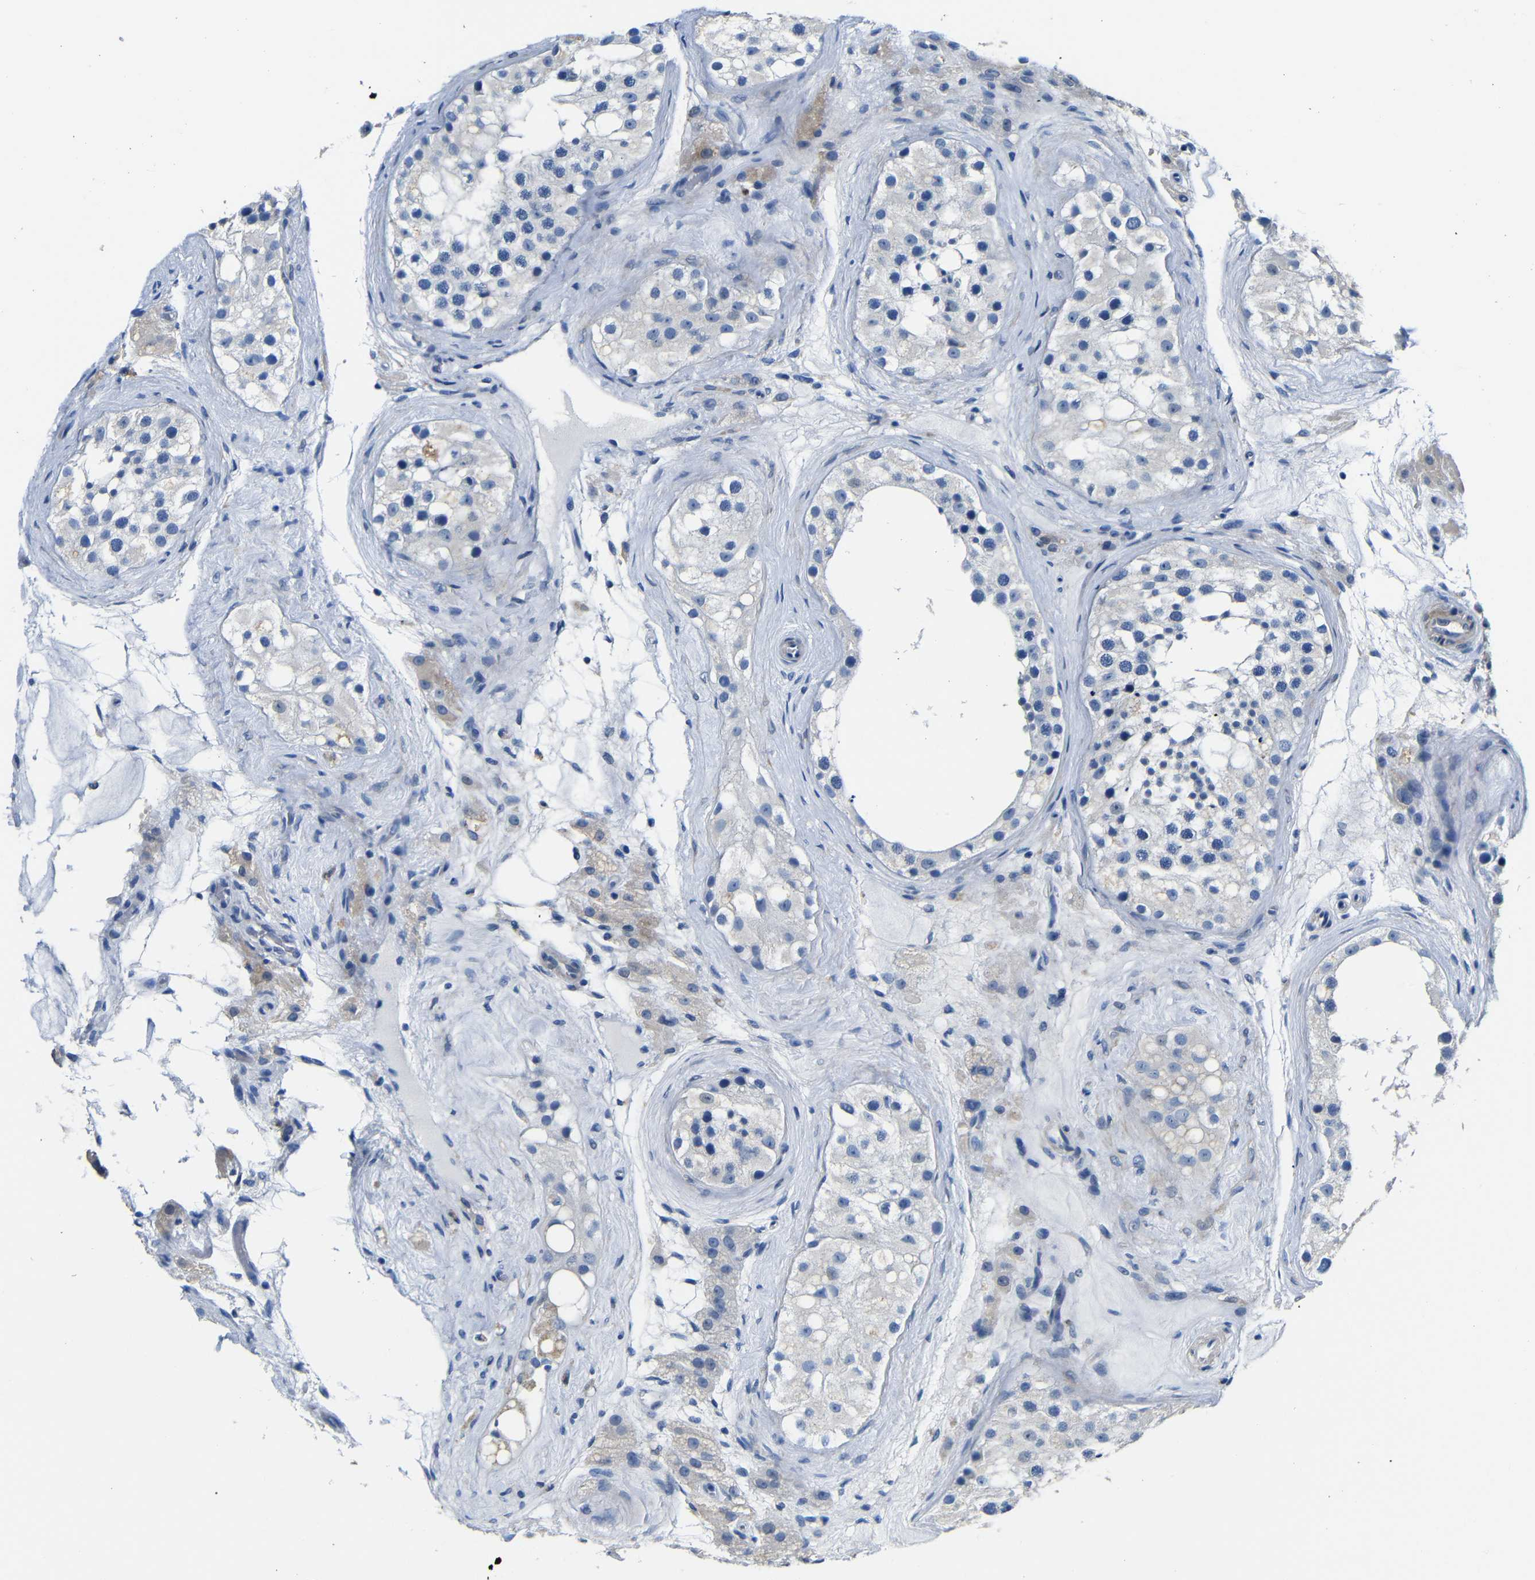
{"staining": {"intensity": "negative", "quantity": "none", "location": "none"}, "tissue": "testis", "cell_type": "Cells in seminiferous ducts", "image_type": "normal", "snomed": [{"axis": "morphology", "description": "Normal tissue, NOS"}, {"axis": "morphology", "description": "Seminoma, NOS"}, {"axis": "topography", "description": "Testis"}], "caption": "Immunohistochemical staining of unremarkable human testis reveals no significant expression in cells in seminiferous ducts.", "gene": "TNFAIP1", "patient": {"sex": "male", "age": 71}}